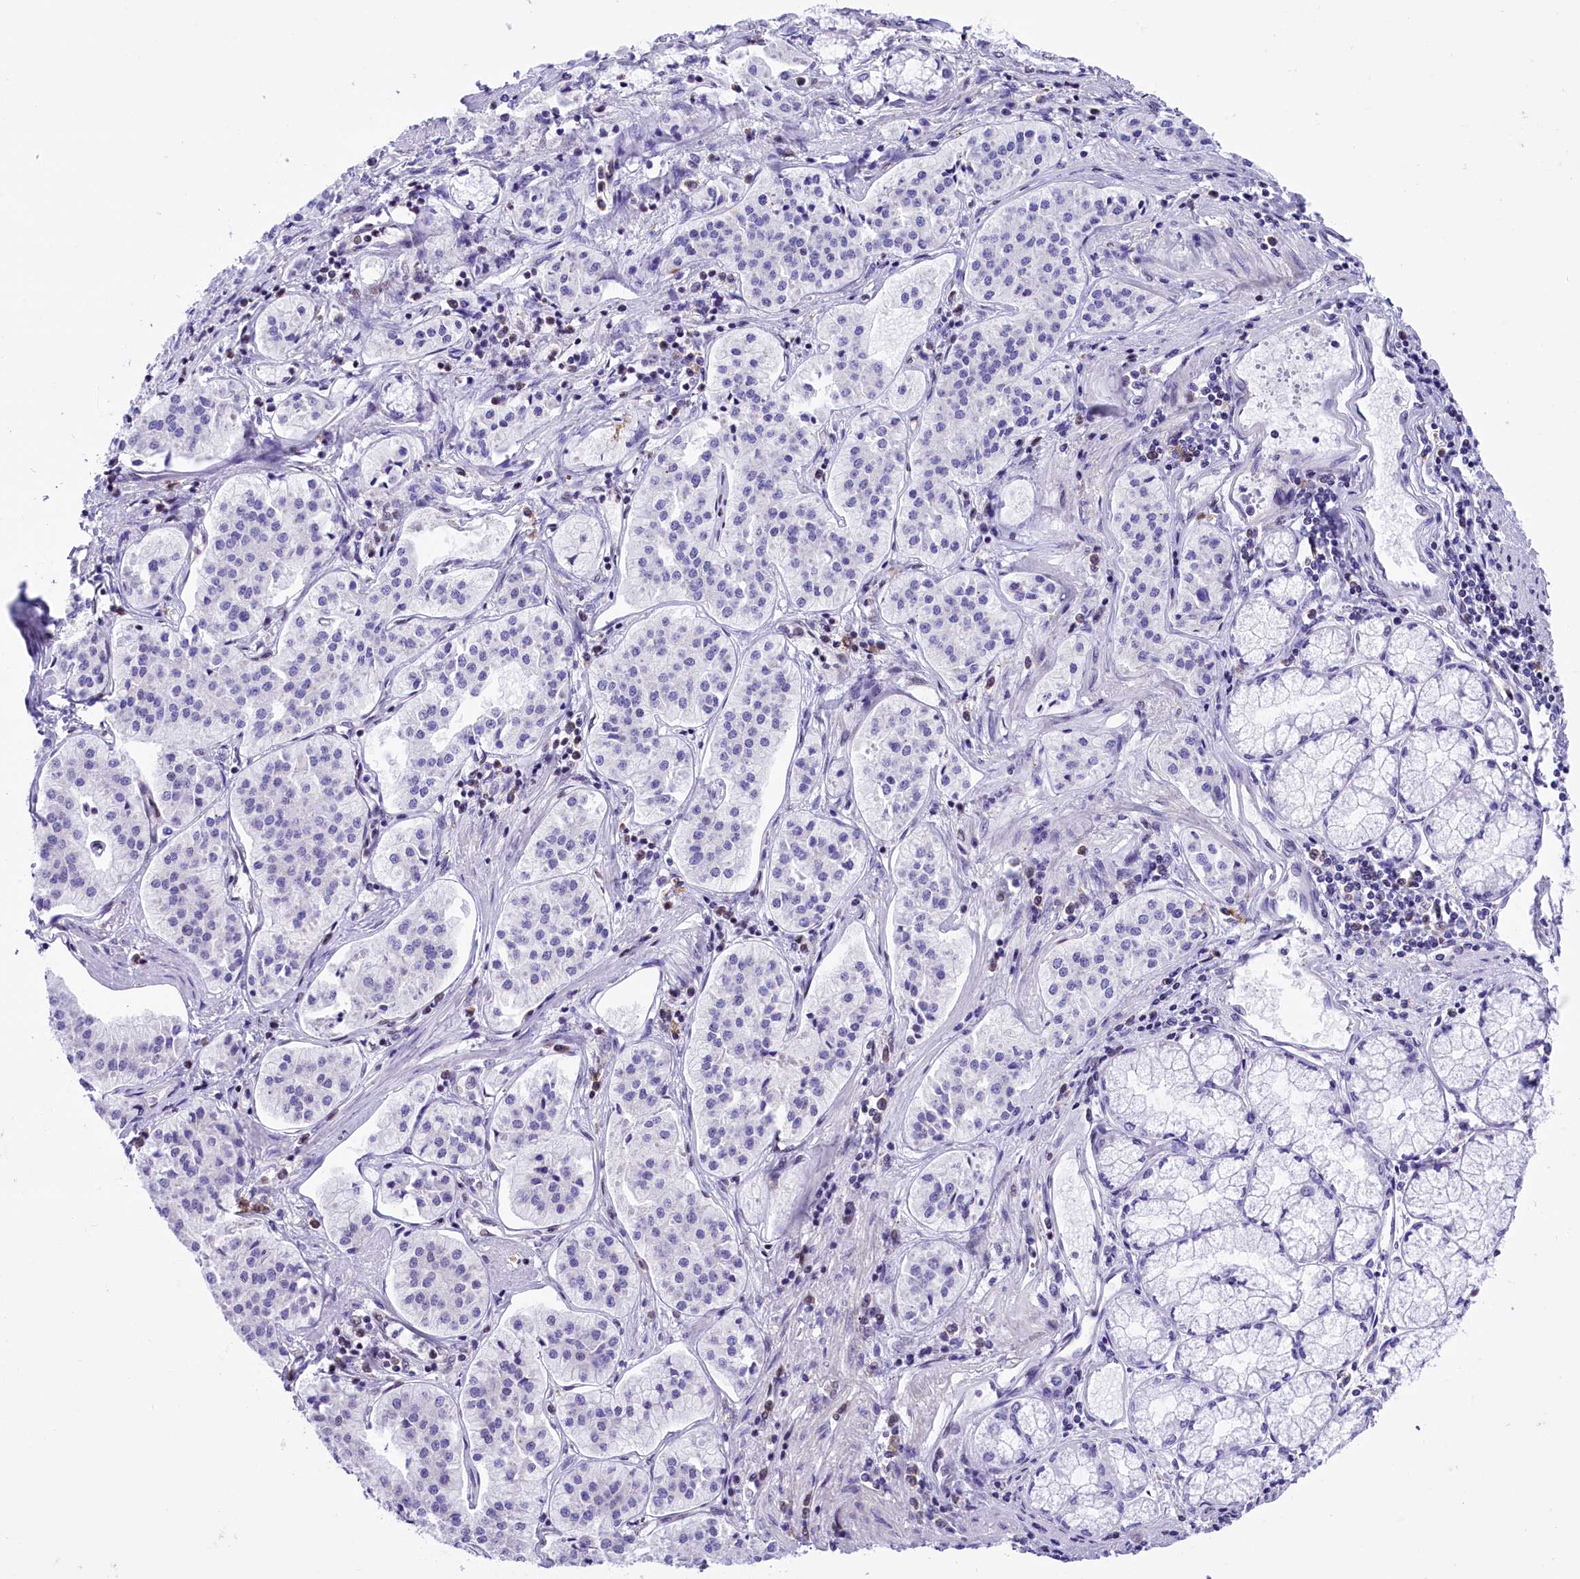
{"staining": {"intensity": "negative", "quantity": "none", "location": "none"}, "tissue": "pancreatic cancer", "cell_type": "Tumor cells", "image_type": "cancer", "snomed": [{"axis": "morphology", "description": "Adenocarcinoma, NOS"}, {"axis": "topography", "description": "Pancreas"}], "caption": "A histopathology image of adenocarcinoma (pancreatic) stained for a protein shows no brown staining in tumor cells.", "gene": "RPS6KB1", "patient": {"sex": "female", "age": 50}}